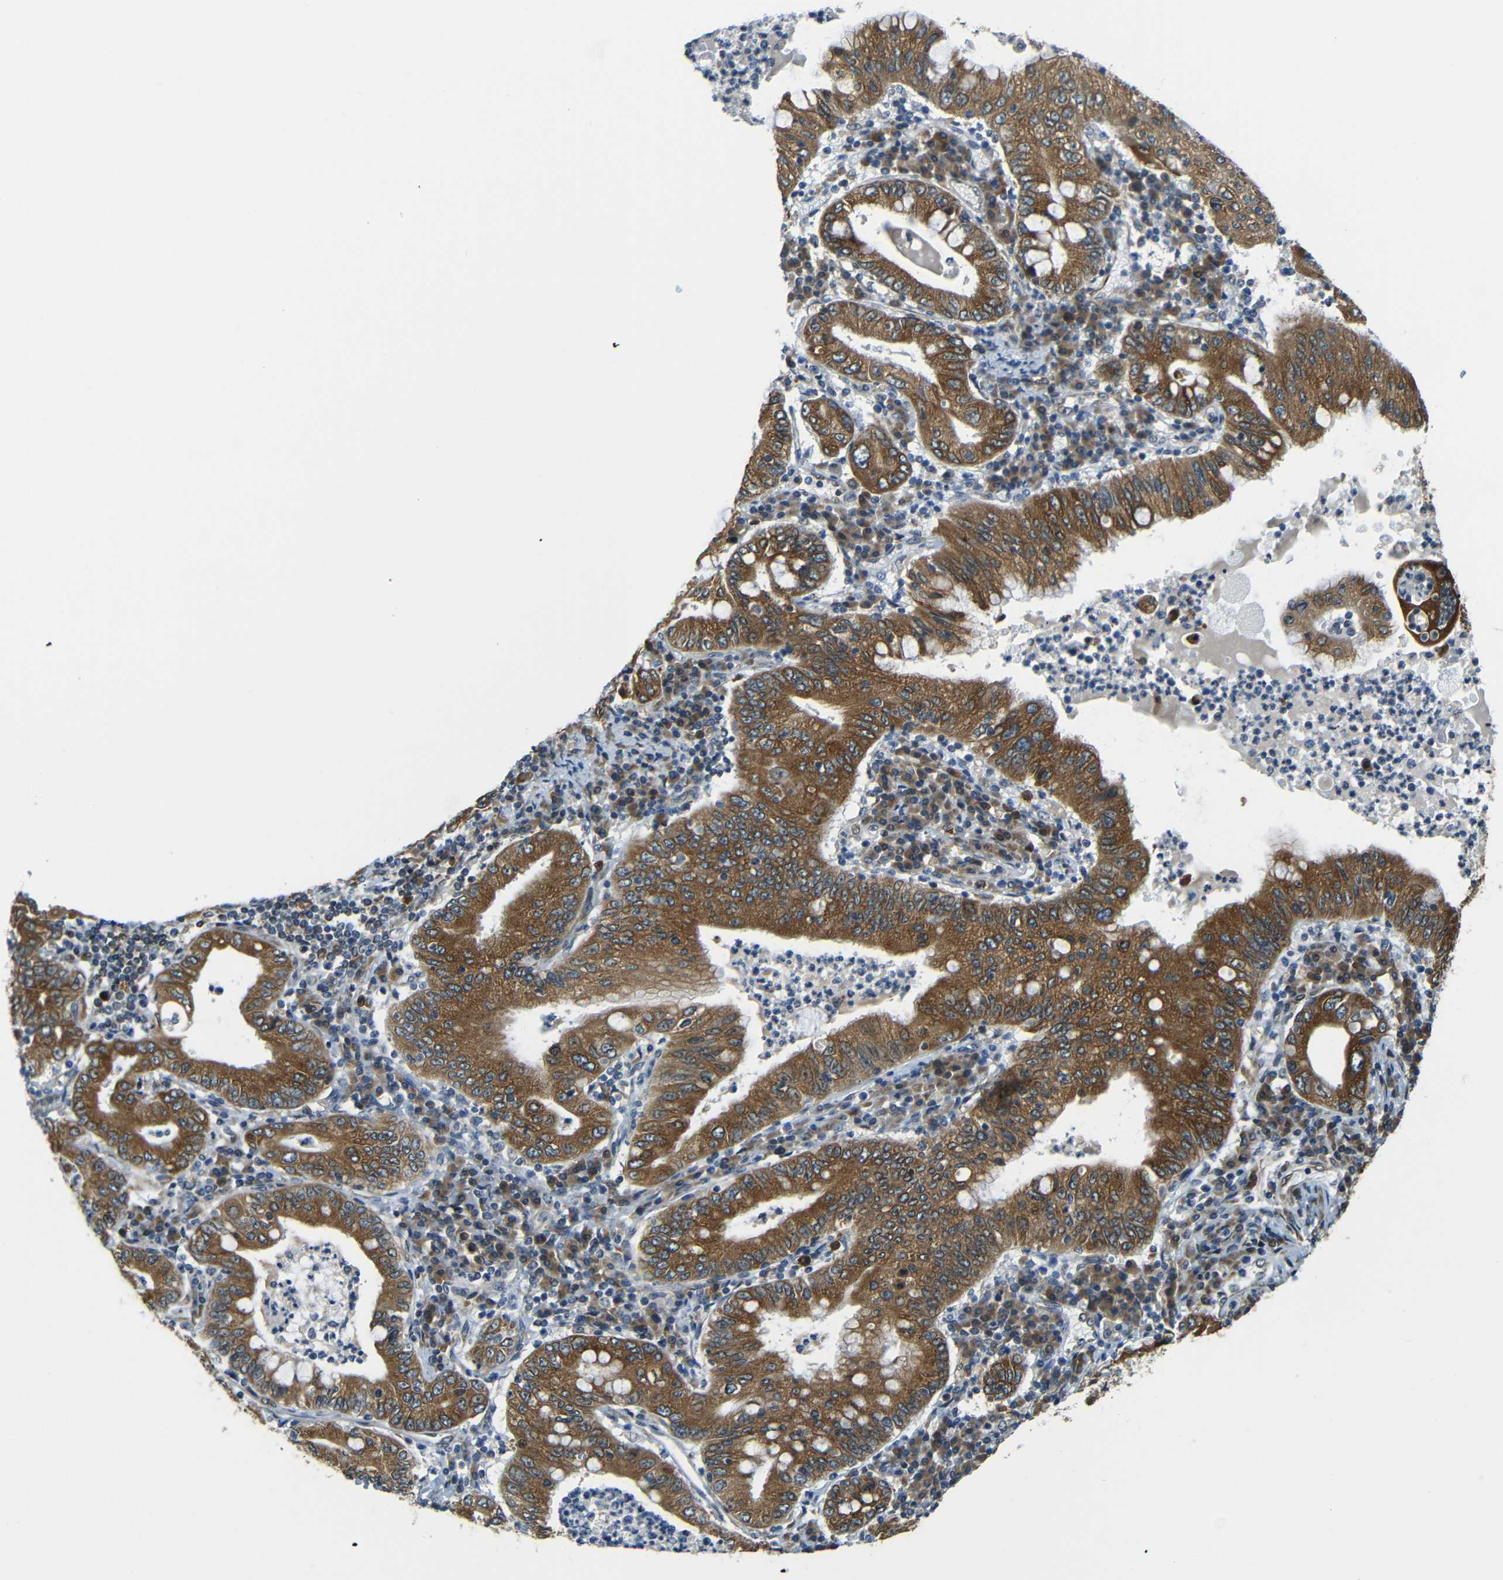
{"staining": {"intensity": "strong", "quantity": ">75%", "location": "cytoplasmic/membranous"}, "tissue": "stomach cancer", "cell_type": "Tumor cells", "image_type": "cancer", "snomed": [{"axis": "morphology", "description": "Normal tissue, NOS"}, {"axis": "morphology", "description": "Adenocarcinoma, NOS"}, {"axis": "topography", "description": "Esophagus"}, {"axis": "topography", "description": "Stomach, upper"}, {"axis": "topography", "description": "Peripheral nerve tissue"}], "caption": "This is a histology image of immunohistochemistry (IHC) staining of stomach cancer, which shows strong expression in the cytoplasmic/membranous of tumor cells.", "gene": "VAPB", "patient": {"sex": "male", "age": 62}}